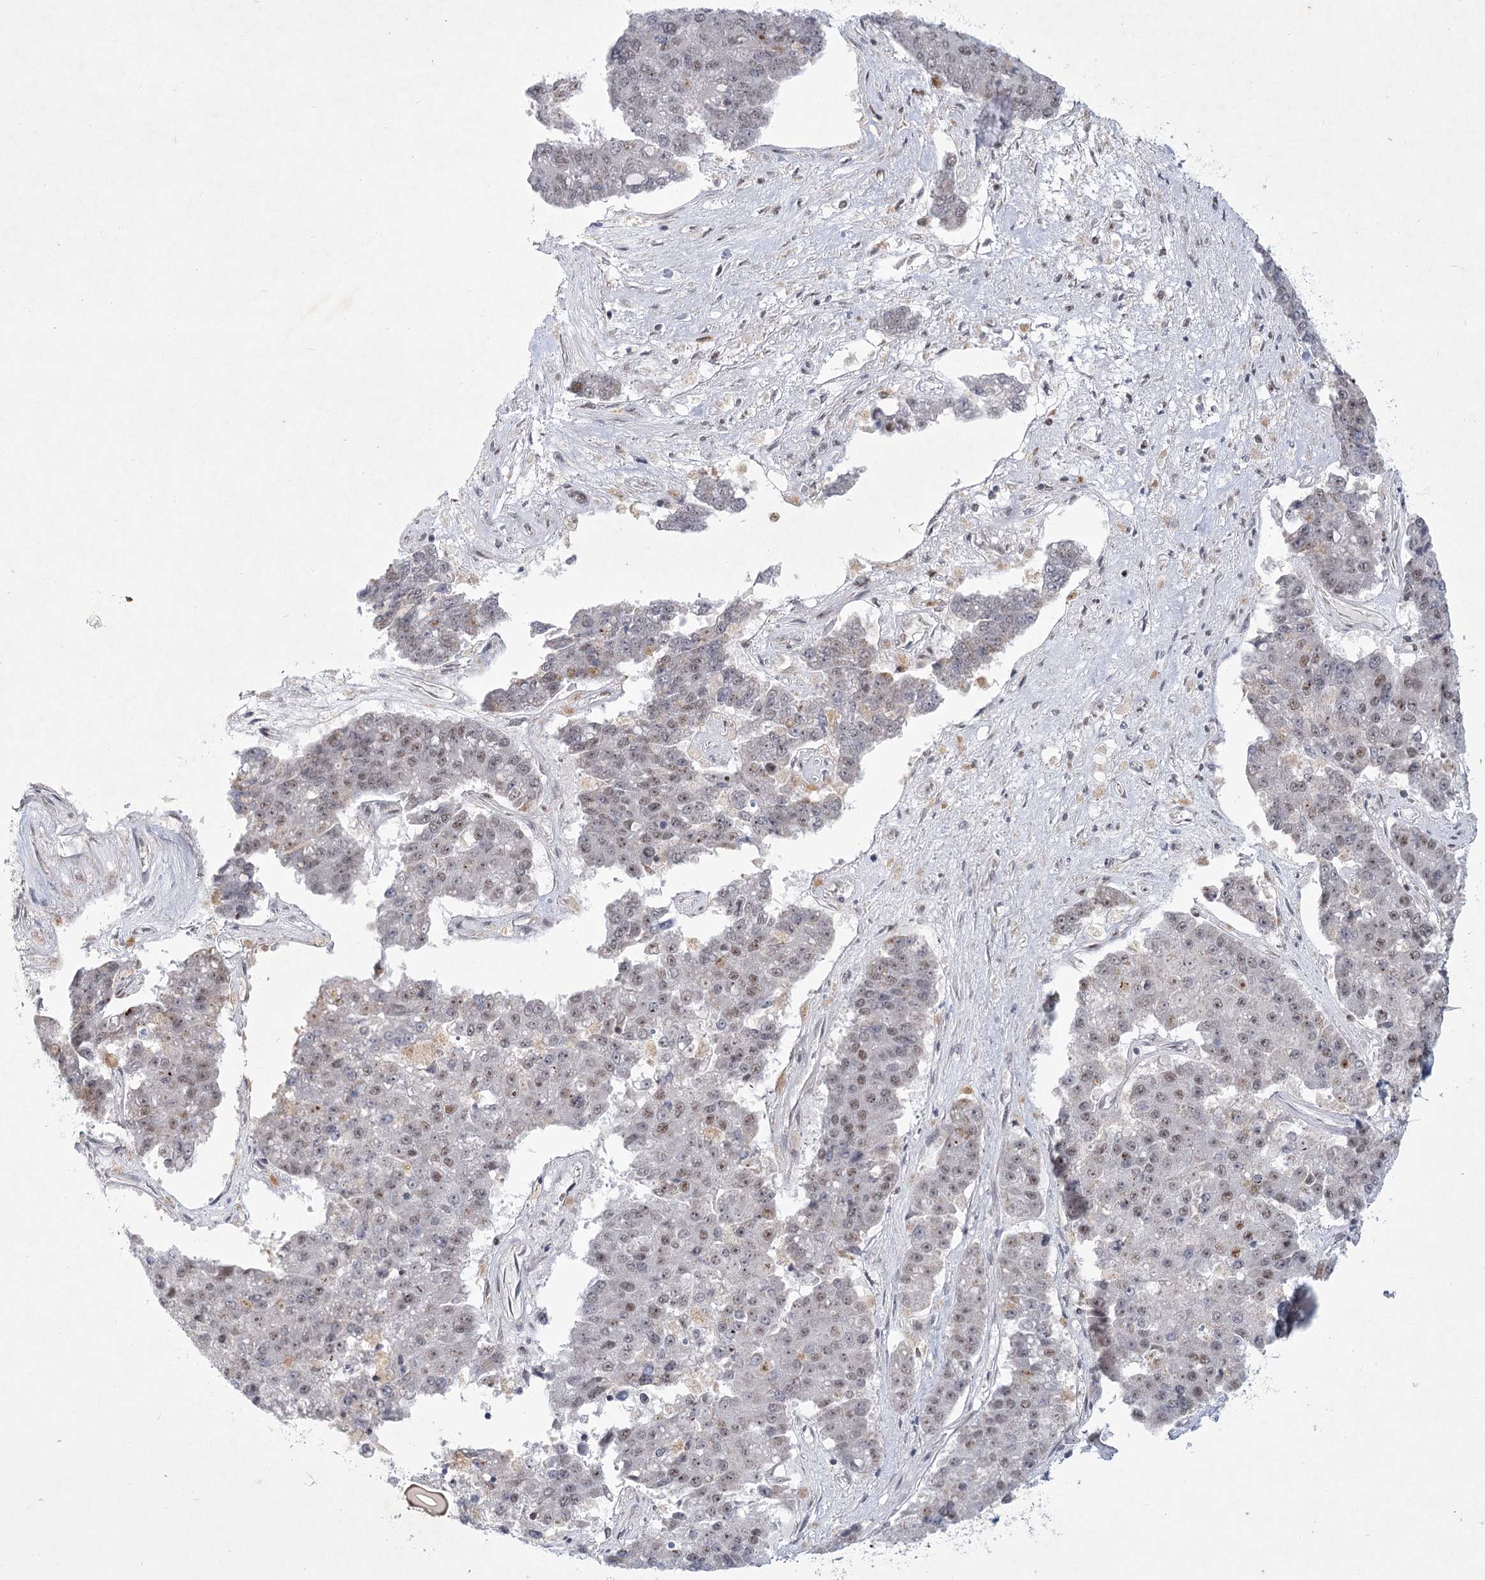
{"staining": {"intensity": "weak", "quantity": "25%-75%", "location": "nuclear"}, "tissue": "pancreatic cancer", "cell_type": "Tumor cells", "image_type": "cancer", "snomed": [{"axis": "morphology", "description": "Adenocarcinoma, NOS"}, {"axis": "topography", "description": "Pancreas"}], "caption": "High-magnification brightfield microscopy of pancreatic adenocarcinoma stained with DAB (3,3'-diaminobenzidine) (brown) and counterstained with hematoxylin (blue). tumor cells exhibit weak nuclear expression is identified in approximately25%-75% of cells. (Stains: DAB (3,3'-diaminobenzidine) in brown, nuclei in blue, Microscopy: brightfield microscopy at high magnification).", "gene": "CIB4", "patient": {"sex": "male", "age": 50}}